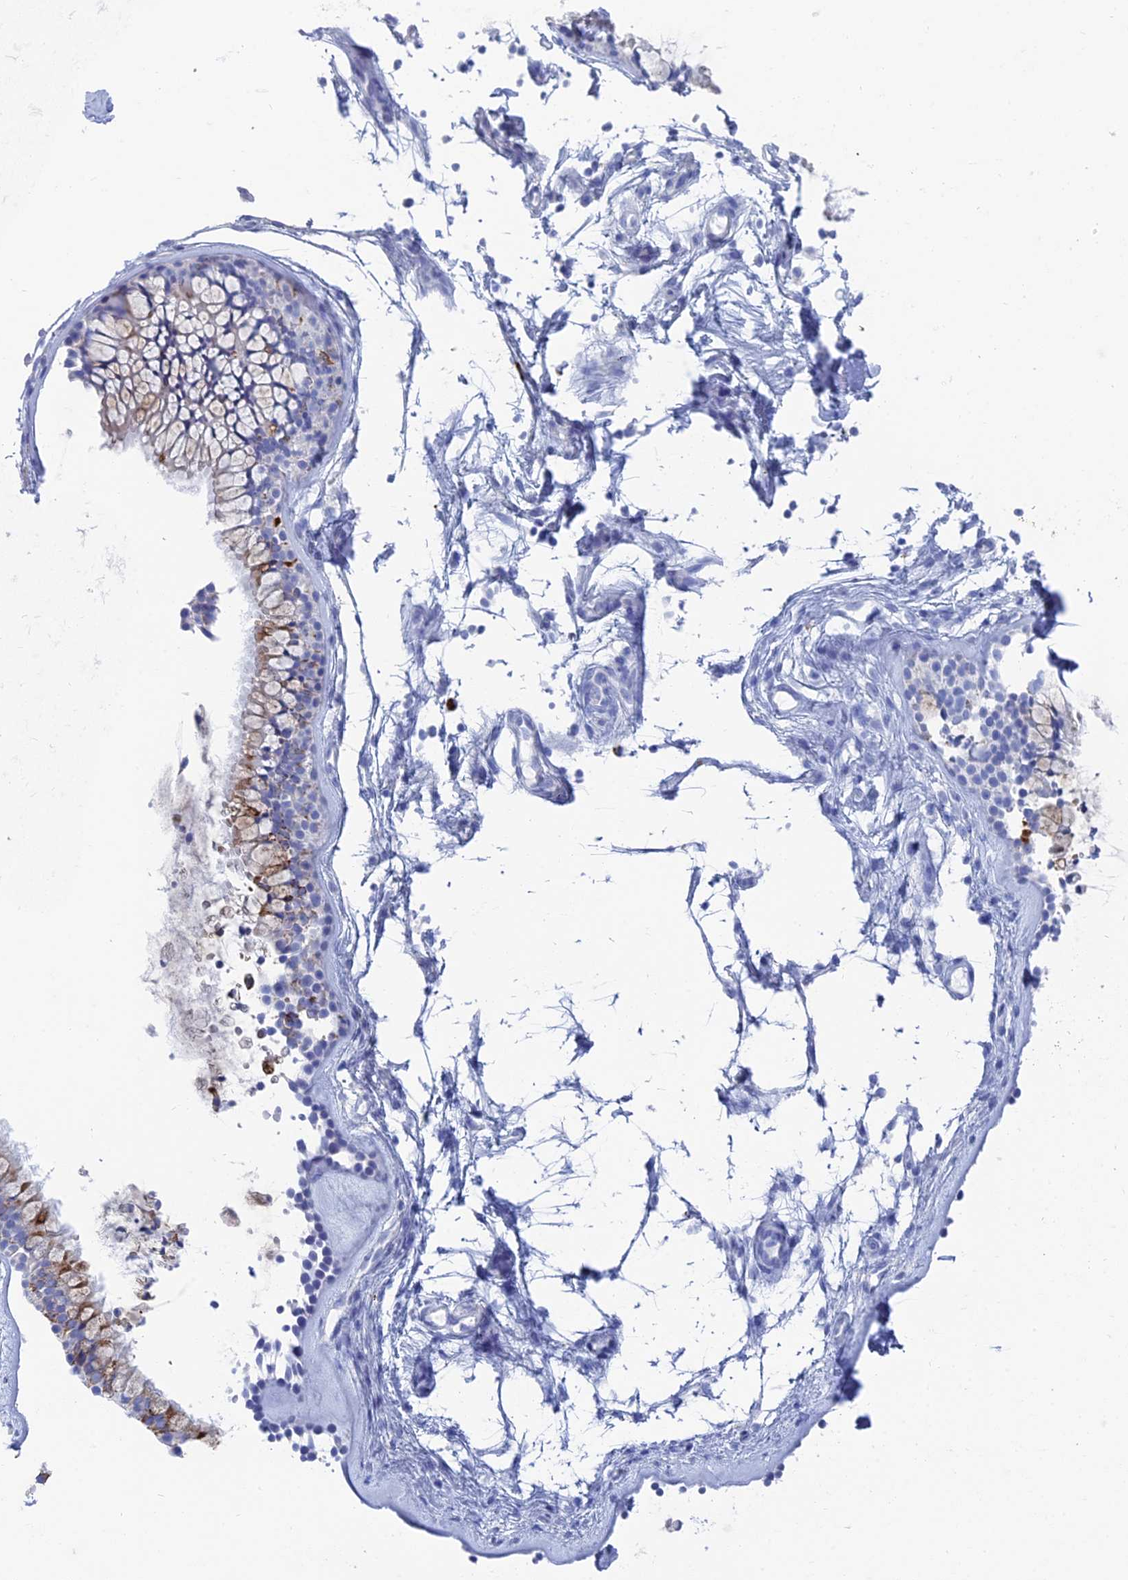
{"staining": {"intensity": "moderate", "quantity": "<25%", "location": "cytoplasmic/membranous"}, "tissue": "nasopharynx", "cell_type": "Respiratory epithelial cells", "image_type": "normal", "snomed": [{"axis": "morphology", "description": "Normal tissue, NOS"}, {"axis": "topography", "description": "Nasopharynx"}], "caption": "Immunohistochemical staining of normal nasopharynx exhibits low levels of moderate cytoplasmic/membranous staining in about <25% of respiratory epithelial cells.", "gene": "ALMS1", "patient": {"sex": "male", "age": 82}}